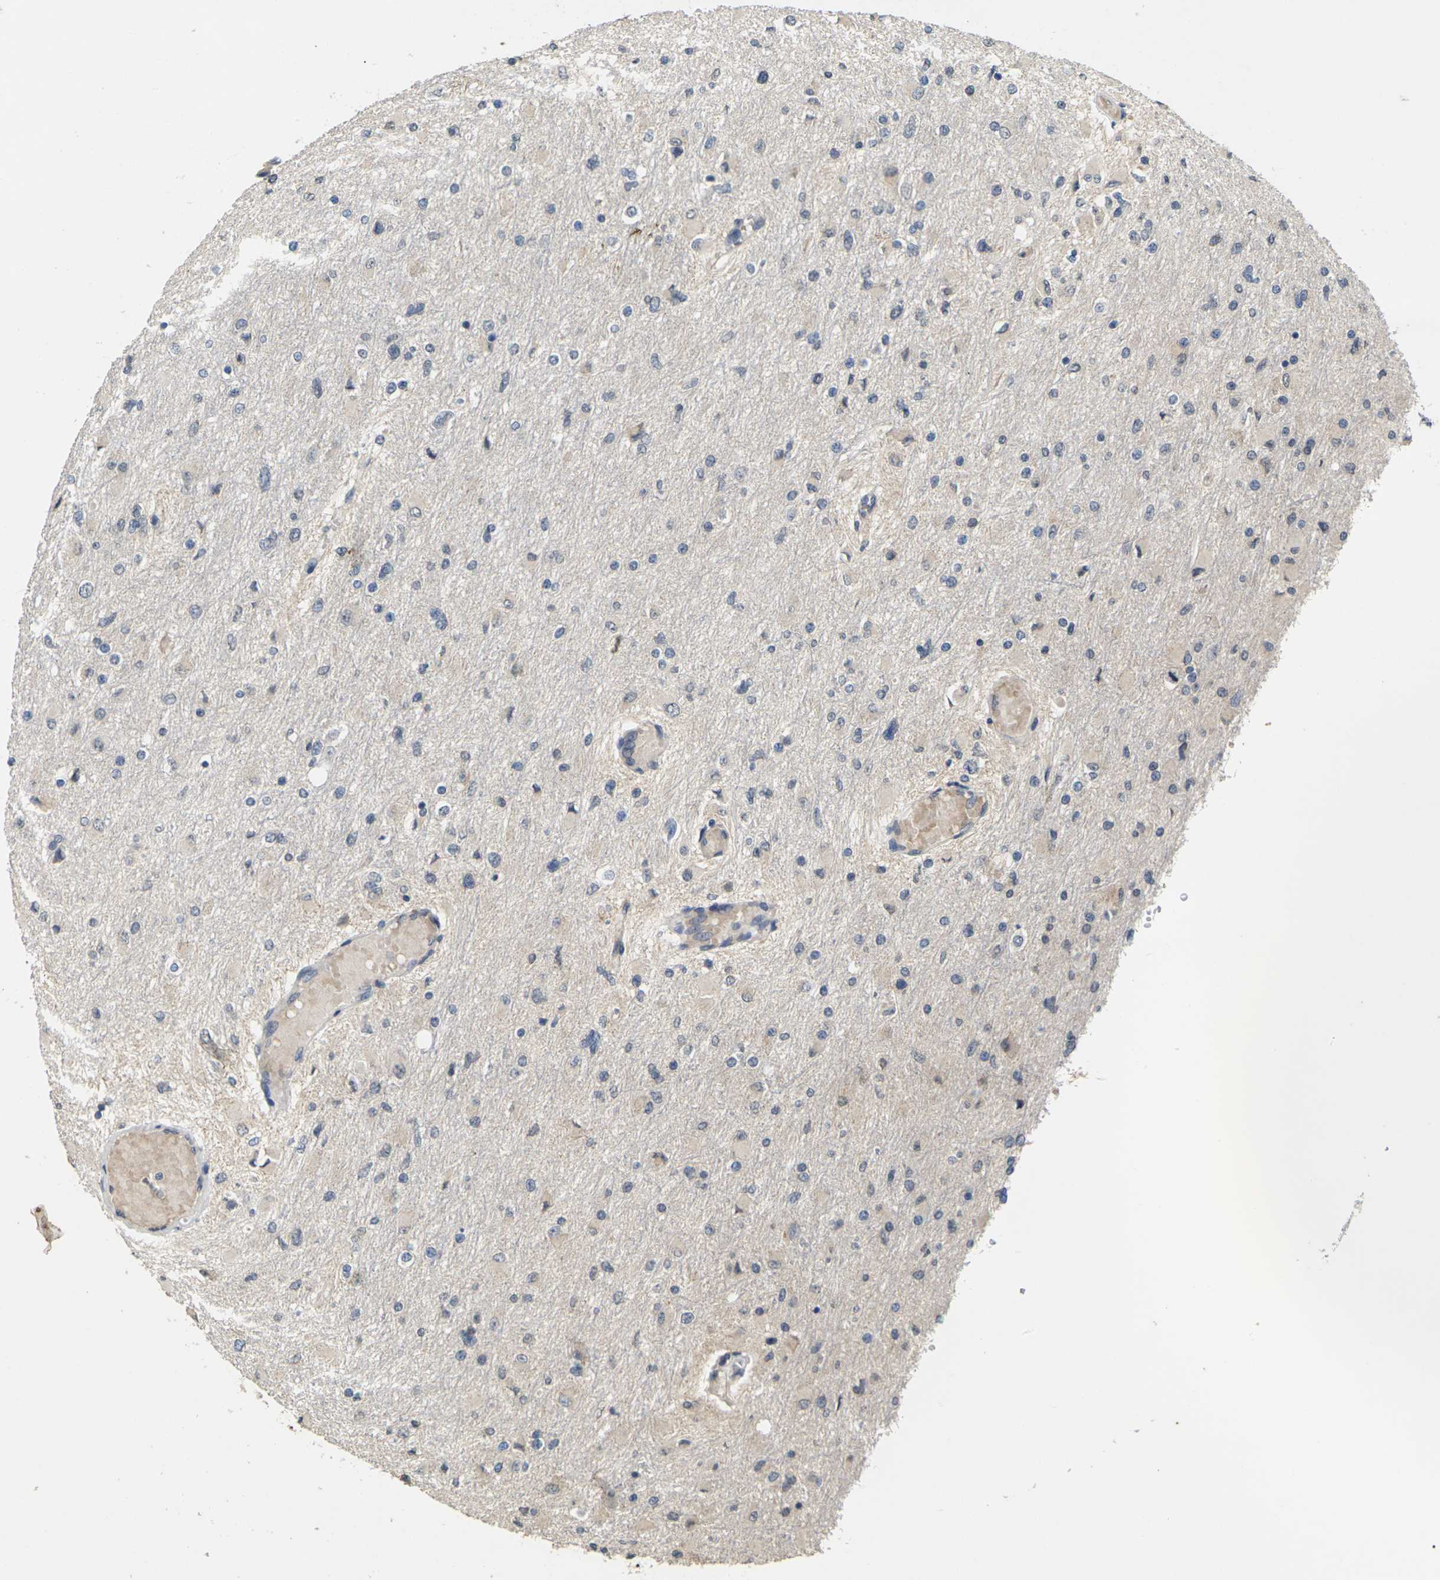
{"staining": {"intensity": "negative", "quantity": "none", "location": "none"}, "tissue": "glioma", "cell_type": "Tumor cells", "image_type": "cancer", "snomed": [{"axis": "morphology", "description": "Glioma, malignant, High grade"}, {"axis": "topography", "description": "Cerebral cortex"}], "caption": "A histopathology image of glioma stained for a protein demonstrates no brown staining in tumor cells.", "gene": "SLC2A2", "patient": {"sex": "female", "age": 36}}